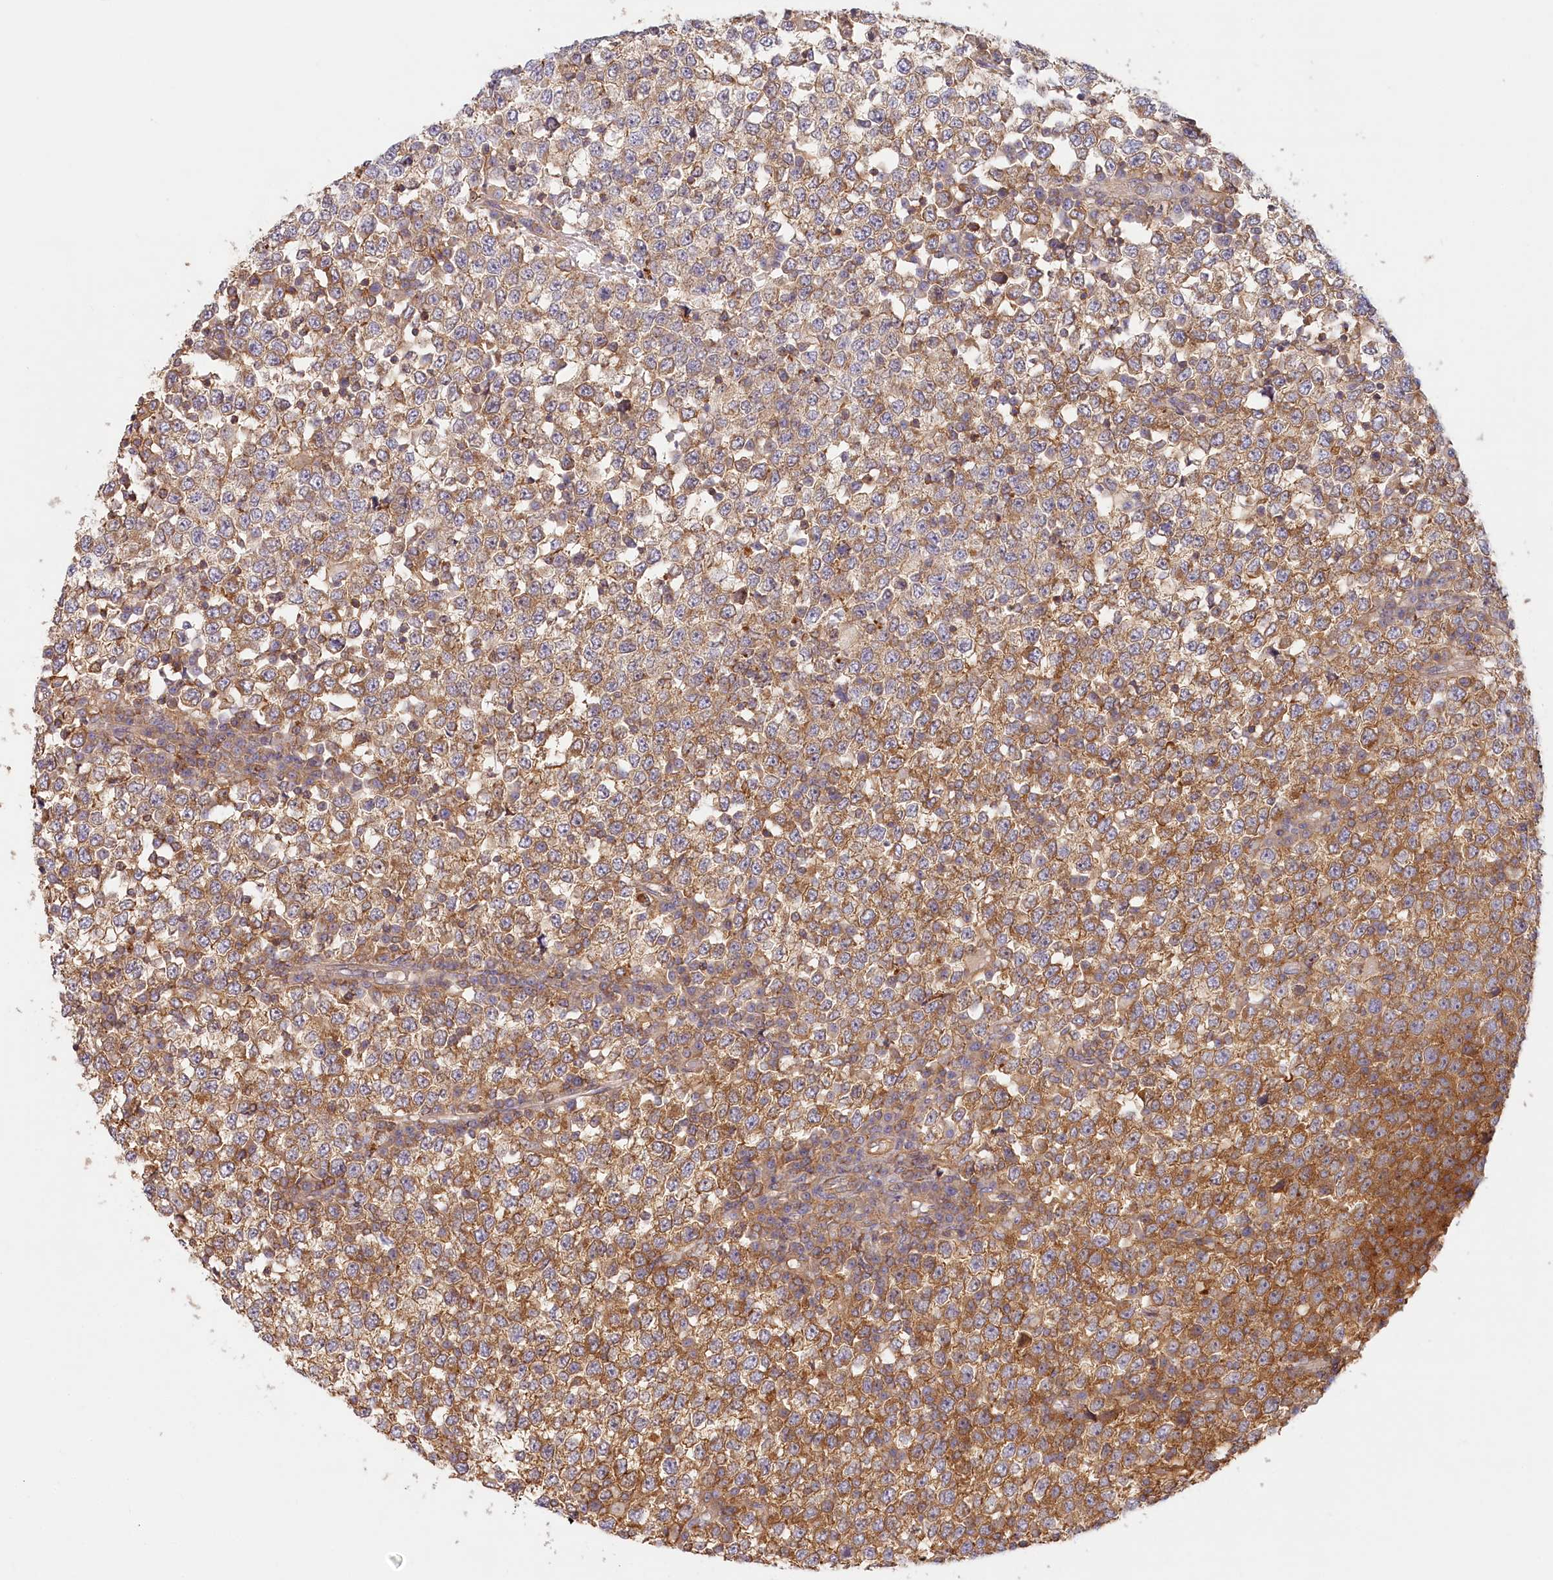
{"staining": {"intensity": "moderate", "quantity": ">75%", "location": "cytoplasmic/membranous"}, "tissue": "testis cancer", "cell_type": "Tumor cells", "image_type": "cancer", "snomed": [{"axis": "morphology", "description": "Seminoma, NOS"}, {"axis": "topography", "description": "Testis"}], "caption": "Brown immunohistochemical staining in seminoma (testis) displays moderate cytoplasmic/membranous staining in approximately >75% of tumor cells. (brown staining indicates protein expression, while blue staining denotes nuclei).", "gene": "UMPS", "patient": {"sex": "male", "age": 65}}